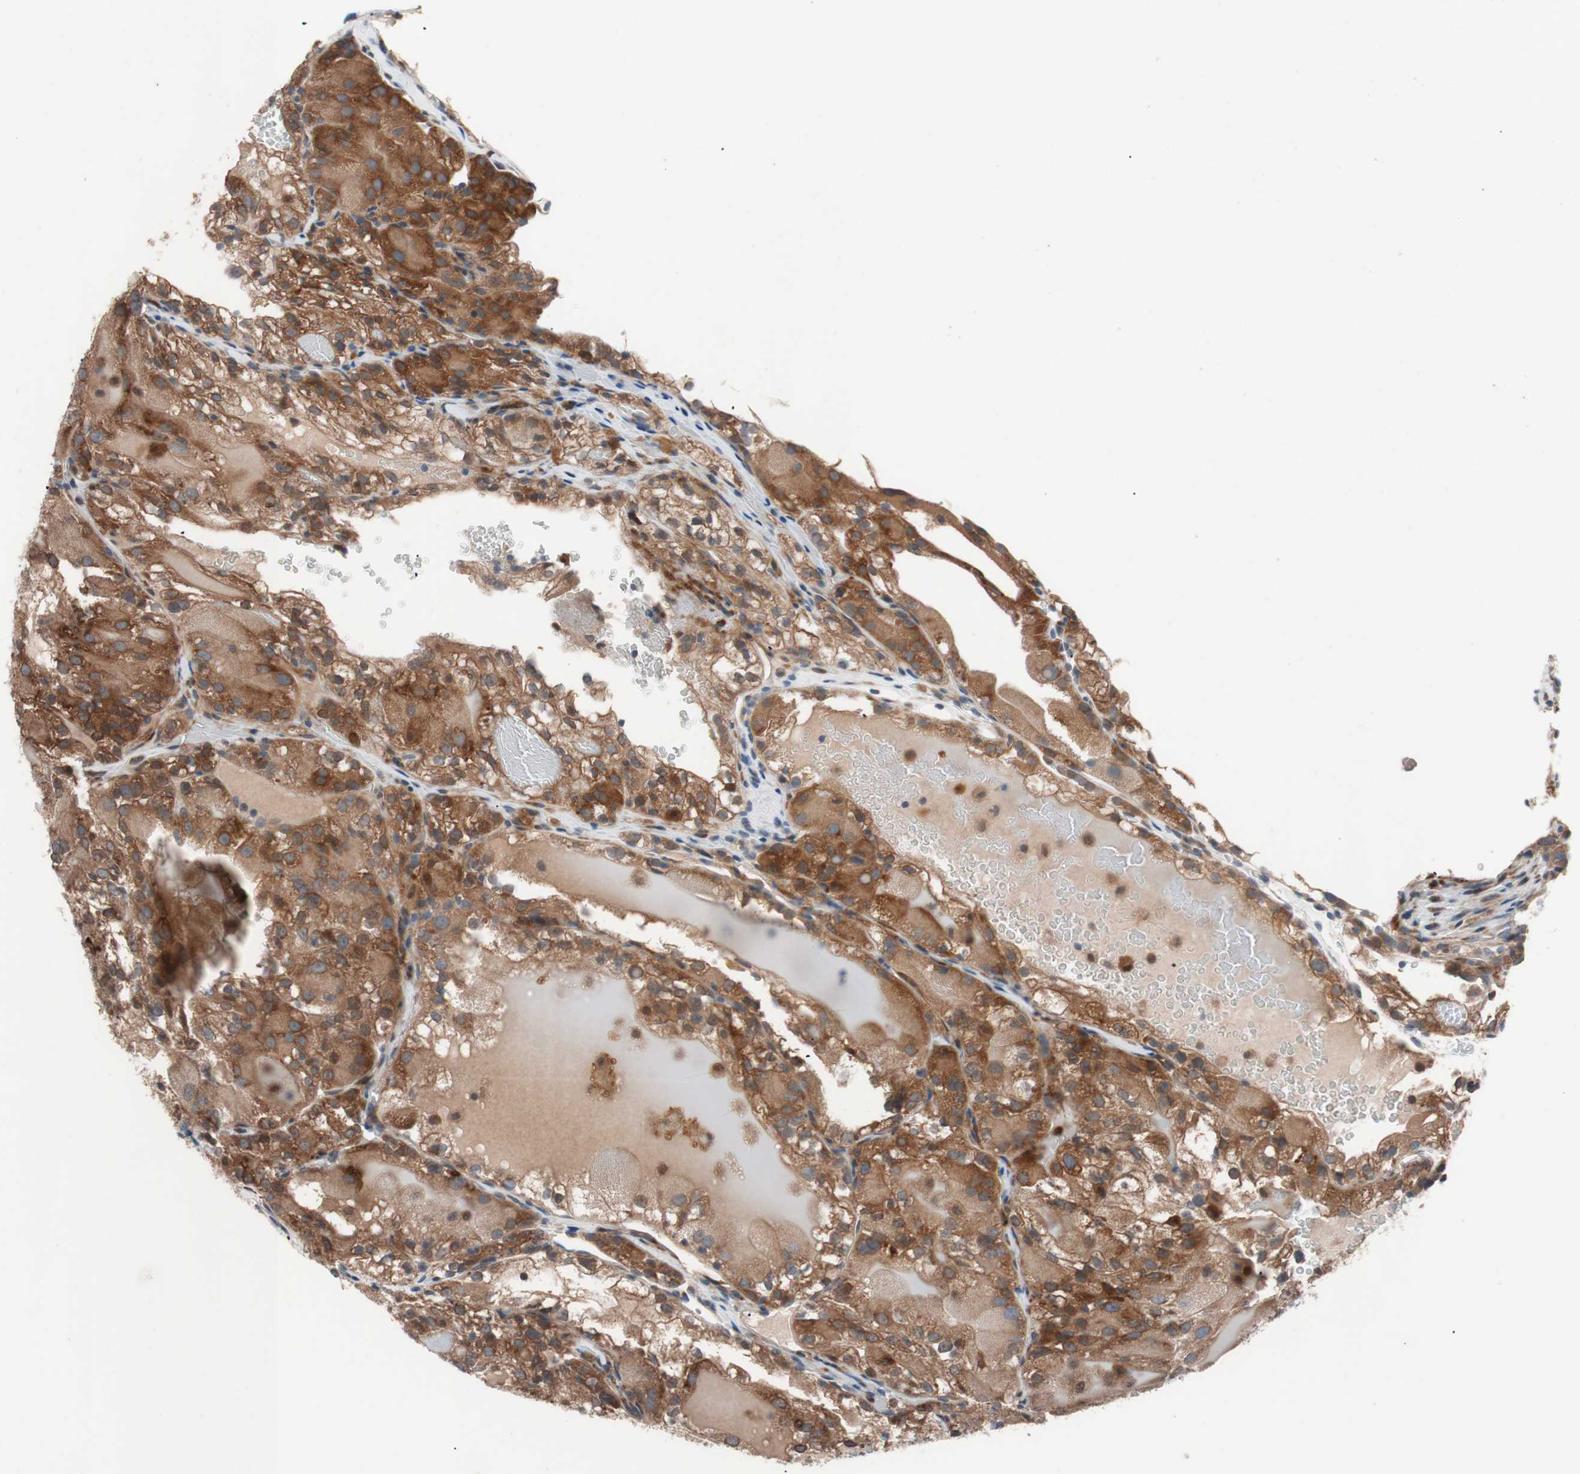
{"staining": {"intensity": "strong", "quantity": ">75%", "location": "cytoplasmic/membranous"}, "tissue": "renal cancer", "cell_type": "Tumor cells", "image_type": "cancer", "snomed": [{"axis": "morphology", "description": "Normal tissue, NOS"}, {"axis": "morphology", "description": "Adenocarcinoma, NOS"}, {"axis": "topography", "description": "Kidney"}], "caption": "Renal adenocarcinoma was stained to show a protein in brown. There is high levels of strong cytoplasmic/membranous staining in approximately >75% of tumor cells.", "gene": "FAAH", "patient": {"sex": "male", "age": 61}}